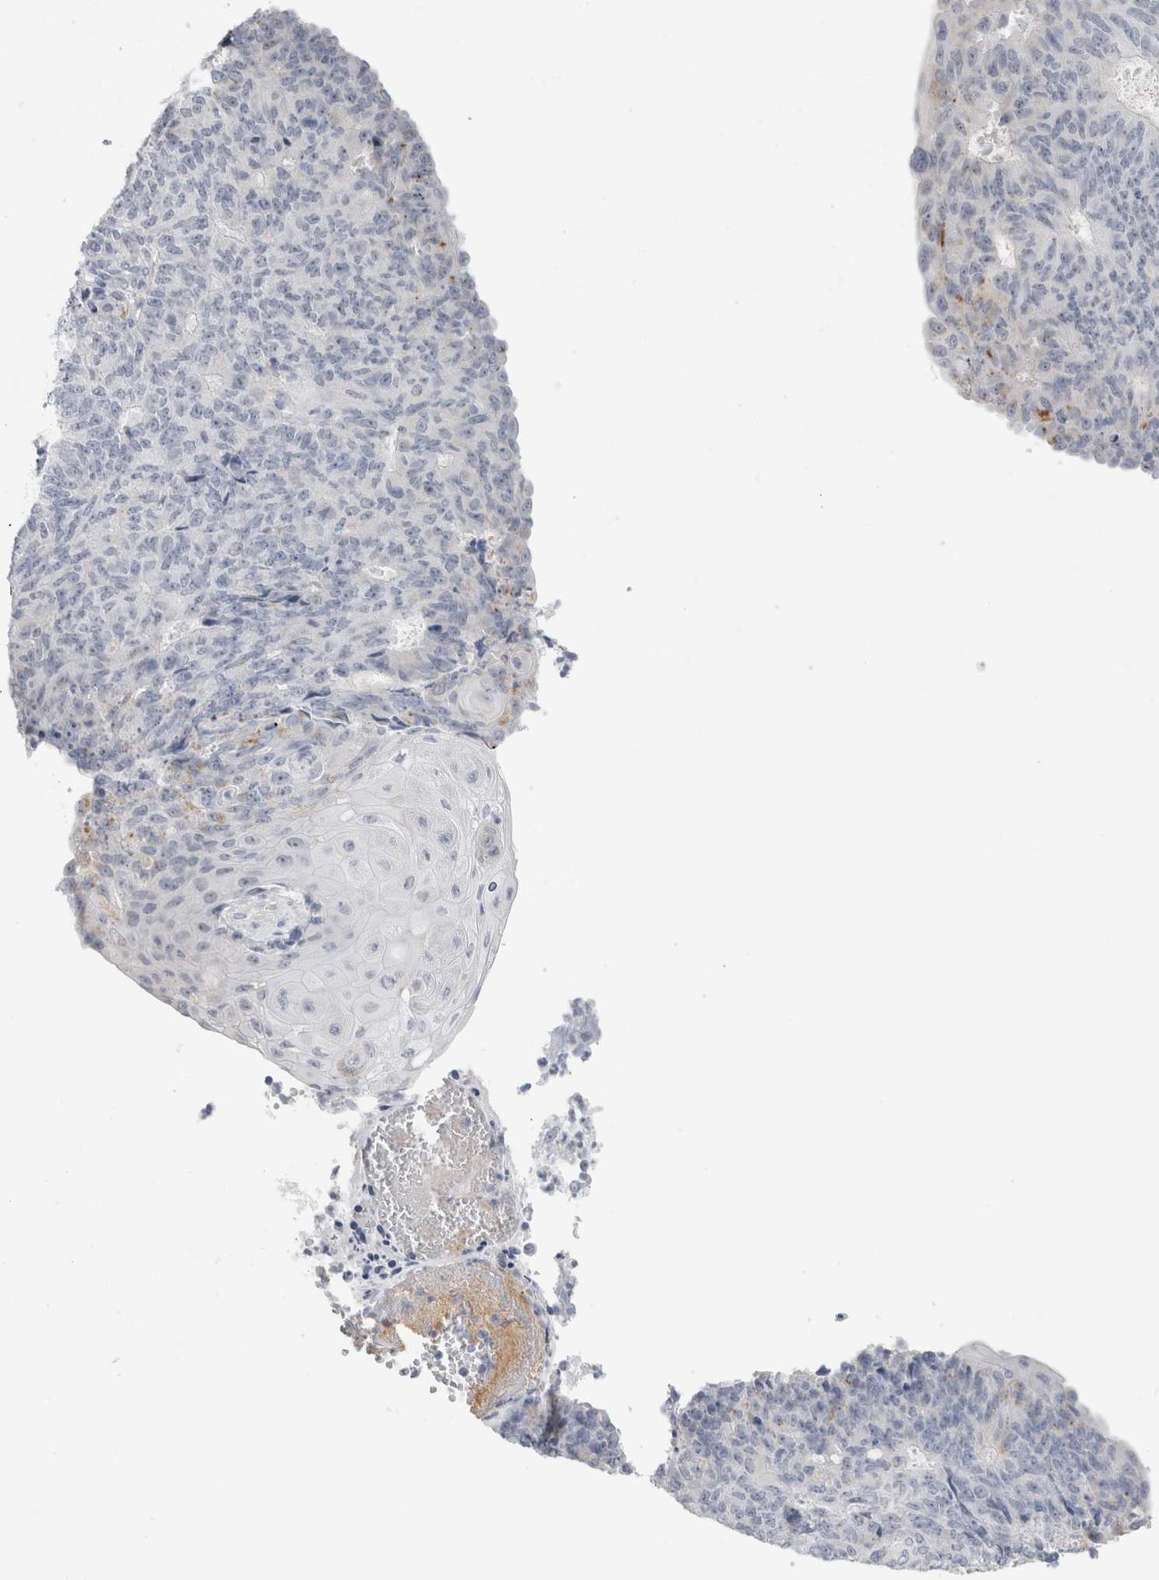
{"staining": {"intensity": "negative", "quantity": "none", "location": "none"}, "tissue": "endometrial cancer", "cell_type": "Tumor cells", "image_type": "cancer", "snomed": [{"axis": "morphology", "description": "Adenocarcinoma, NOS"}, {"axis": "topography", "description": "Endometrium"}], "caption": "An image of human endometrial cancer (adenocarcinoma) is negative for staining in tumor cells.", "gene": "ANKMY1", "patient": {"sex": "female", "age": 32}}